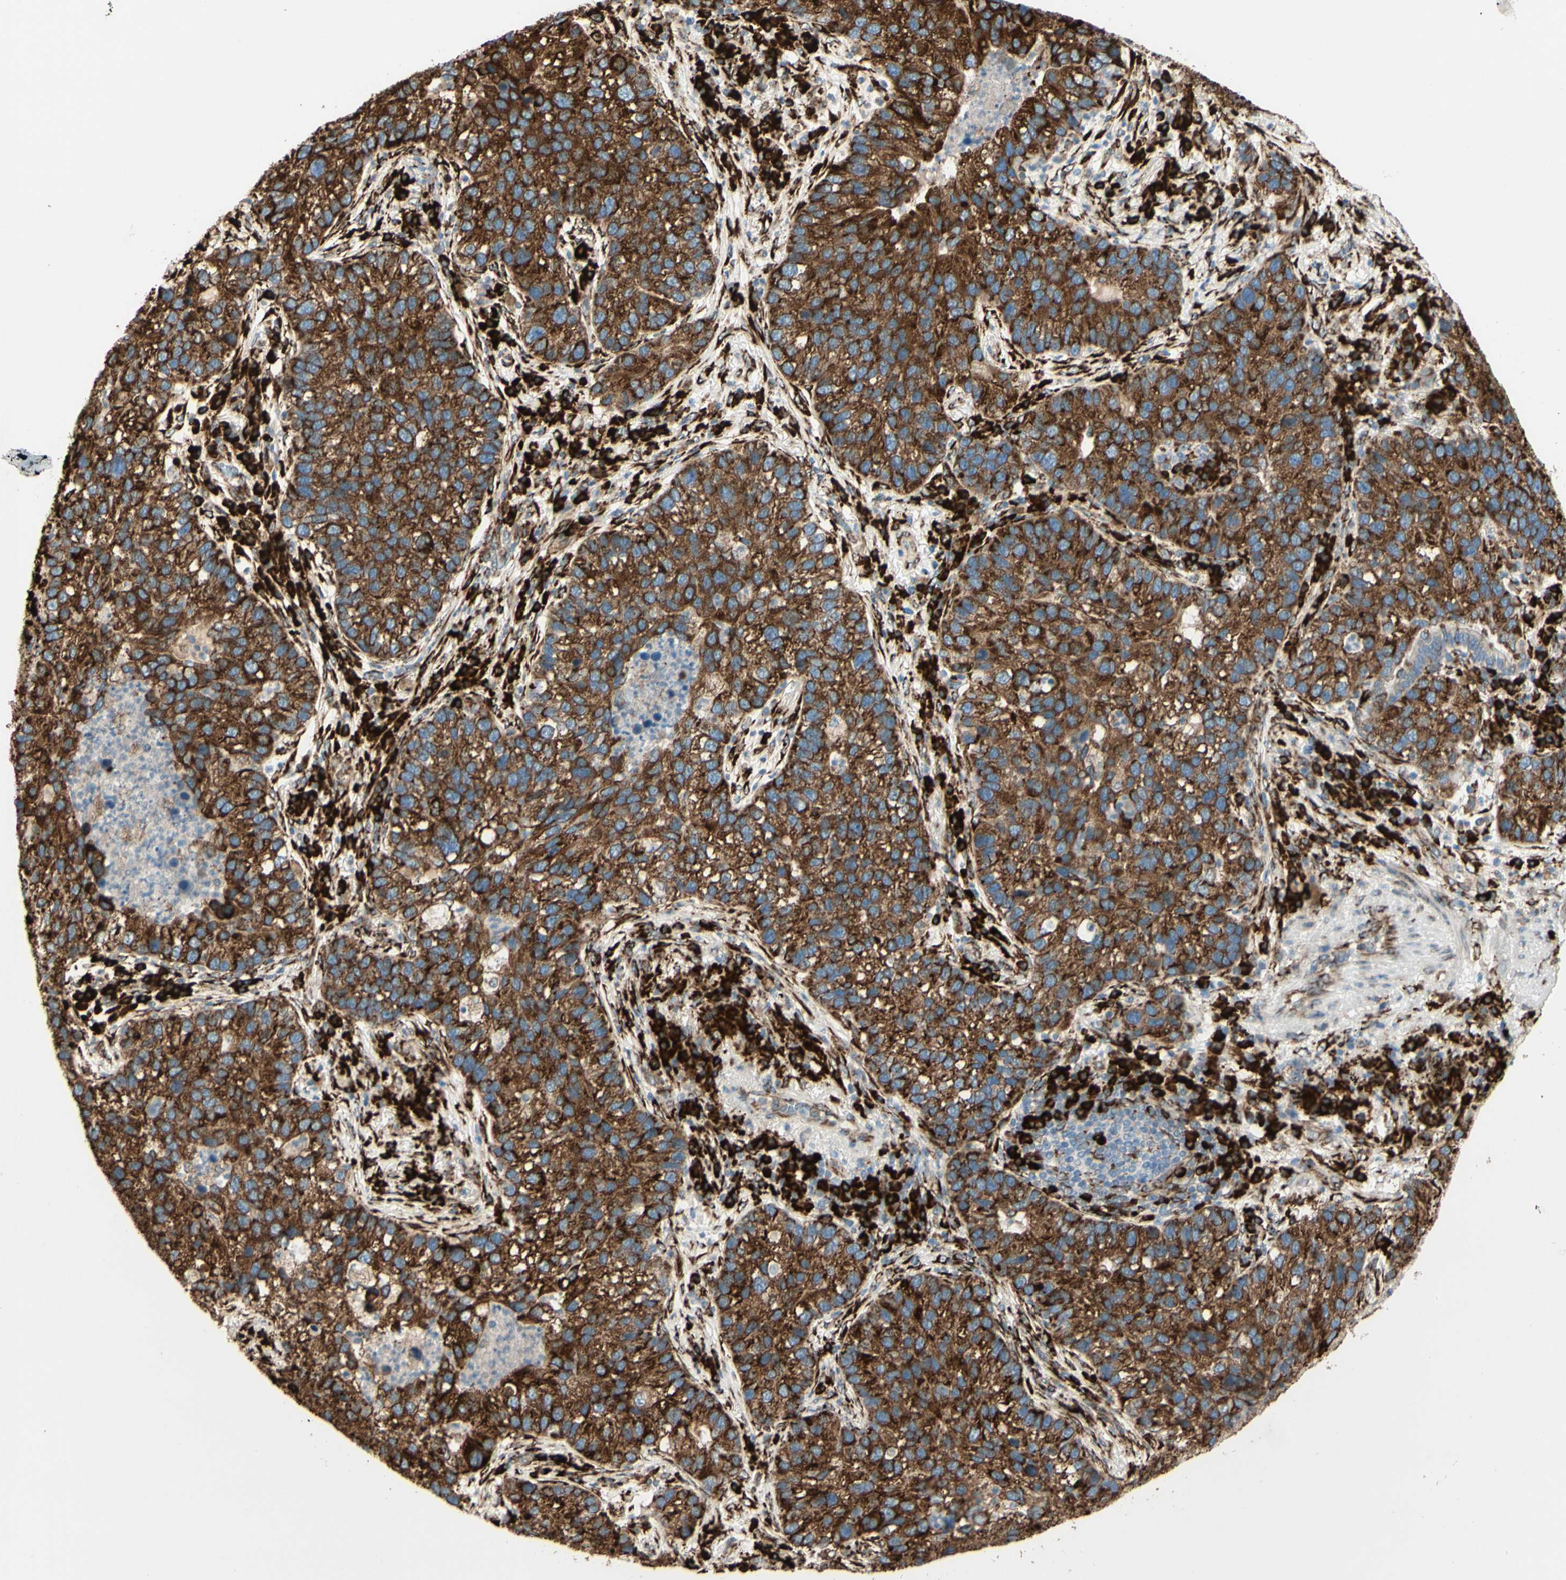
{"staining": {"intensity": "strong", "quantity": ">75%", "location": "cytoplasmic/membranous"}, "tissue": "lung cancer", "cell_type": "Tumor cells", "image_type": "cancer", "snomed": [{"axis": "morphology", "description": "Normal tissue, NOS"}, {"axis": "morphology", "description": "Adenocarcinoma, NOS"}, {"axis": "topography", "description": "Bronchus"}, {"axis": "topography", "description": "Lung"}], "caption": "Immunohistochemistry image of neoplastic tissue: human lung adenocarcinoma stained using immunohistochemistry displays high levels of strong protein expression localized specifically in the cytoplasmic/membranous of tumor cells, appearing as a cytoplasmic/membranous brown color.", "gene": "RRBP1", "patient": {"sex": "male", "age": 54}}